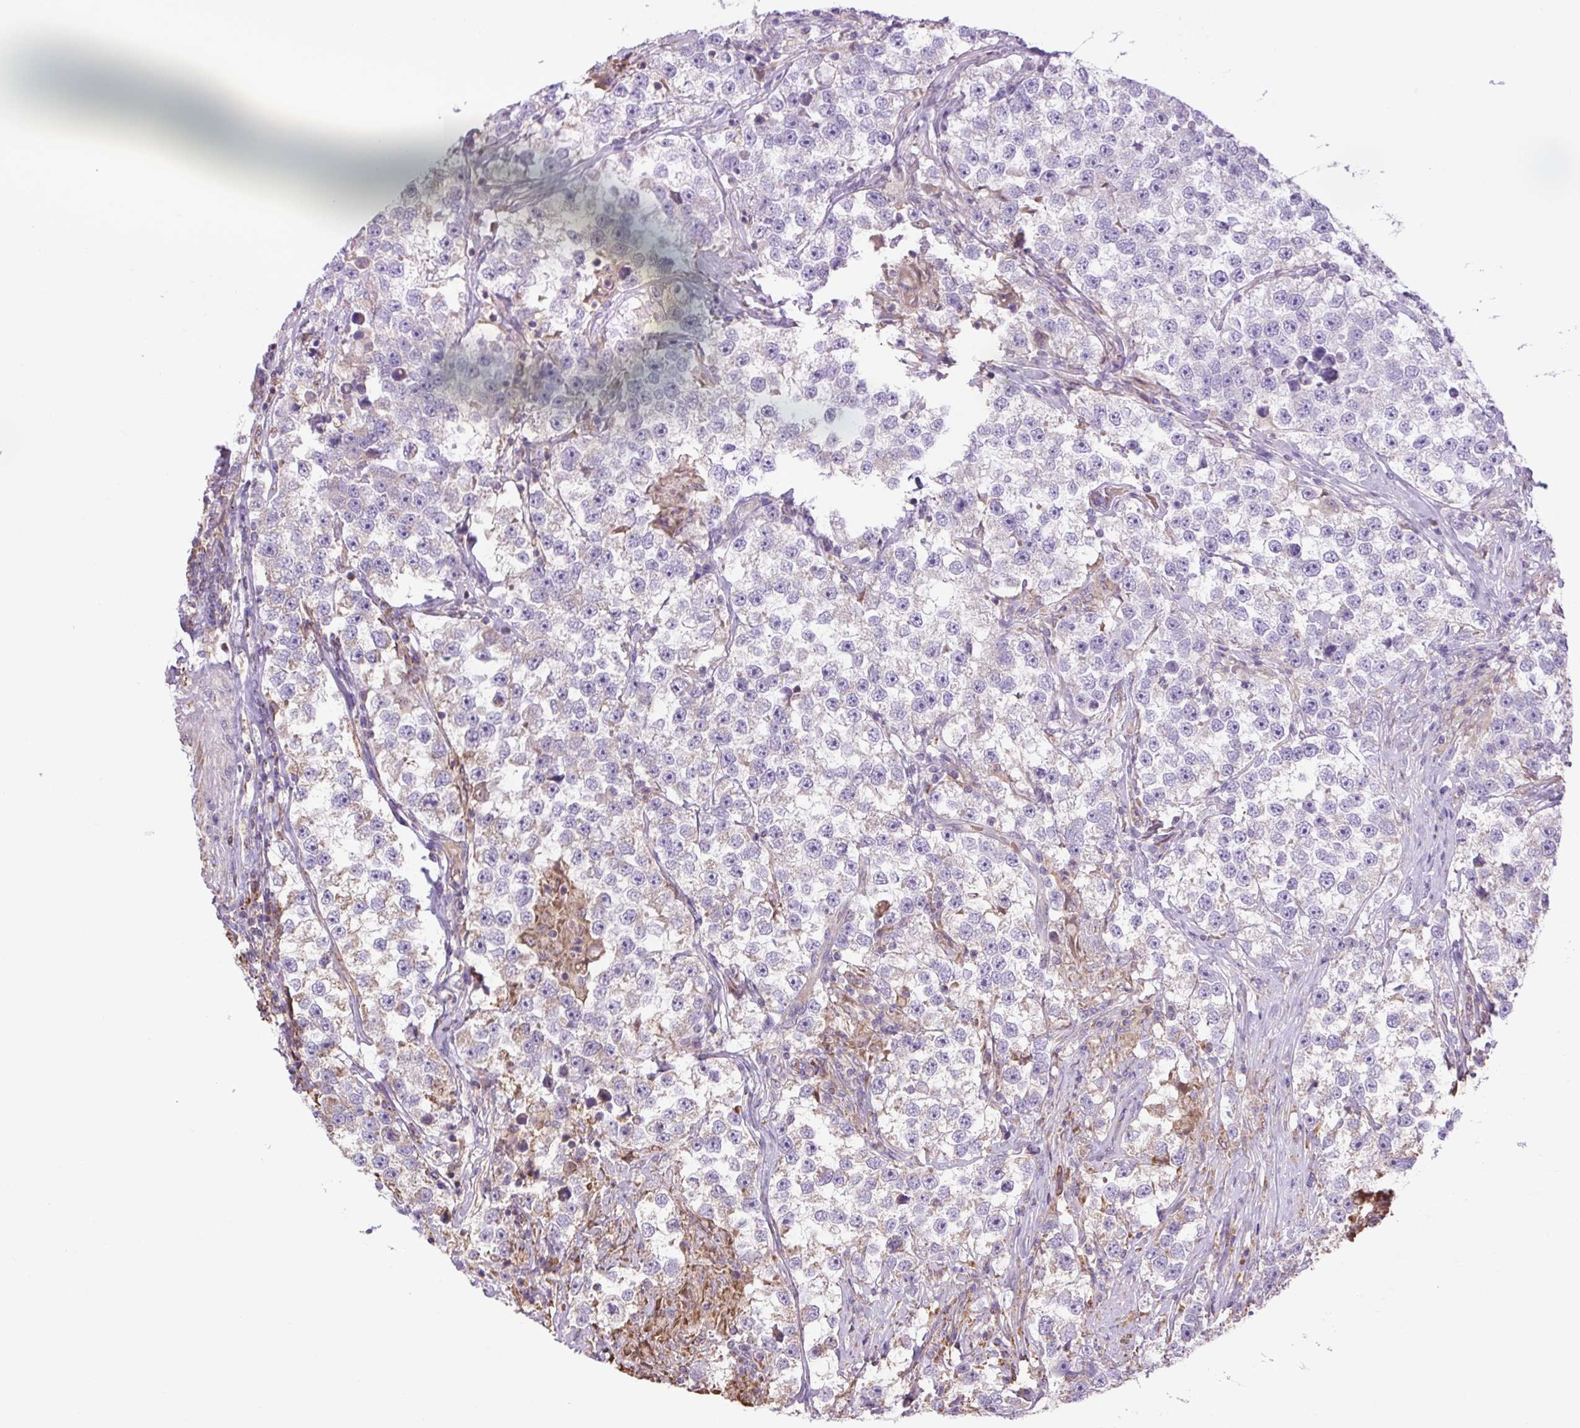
{"staining": {"intensity": "weak", "quantity": "<25%", "location": "cytoplasmic/membranous"}, "tissue": "testis cancer", "cell_type": "Tumor cells", "image_type": "cancer", "snomed": [{"axis": "morphology", "description": "Seminoma, NOS"}, {"axis": "topography", "description": "Testis"}], "caption": "The photomicrograph displays no staining of tumor cells in seminoma (testis). (DAB (3,3'-diaminobenzidine) immunohistochemistry visualized using brightfield microscopy, high magnification).", "gene": "PLCG1", "patient": {"sex": "male", "age": 46}}